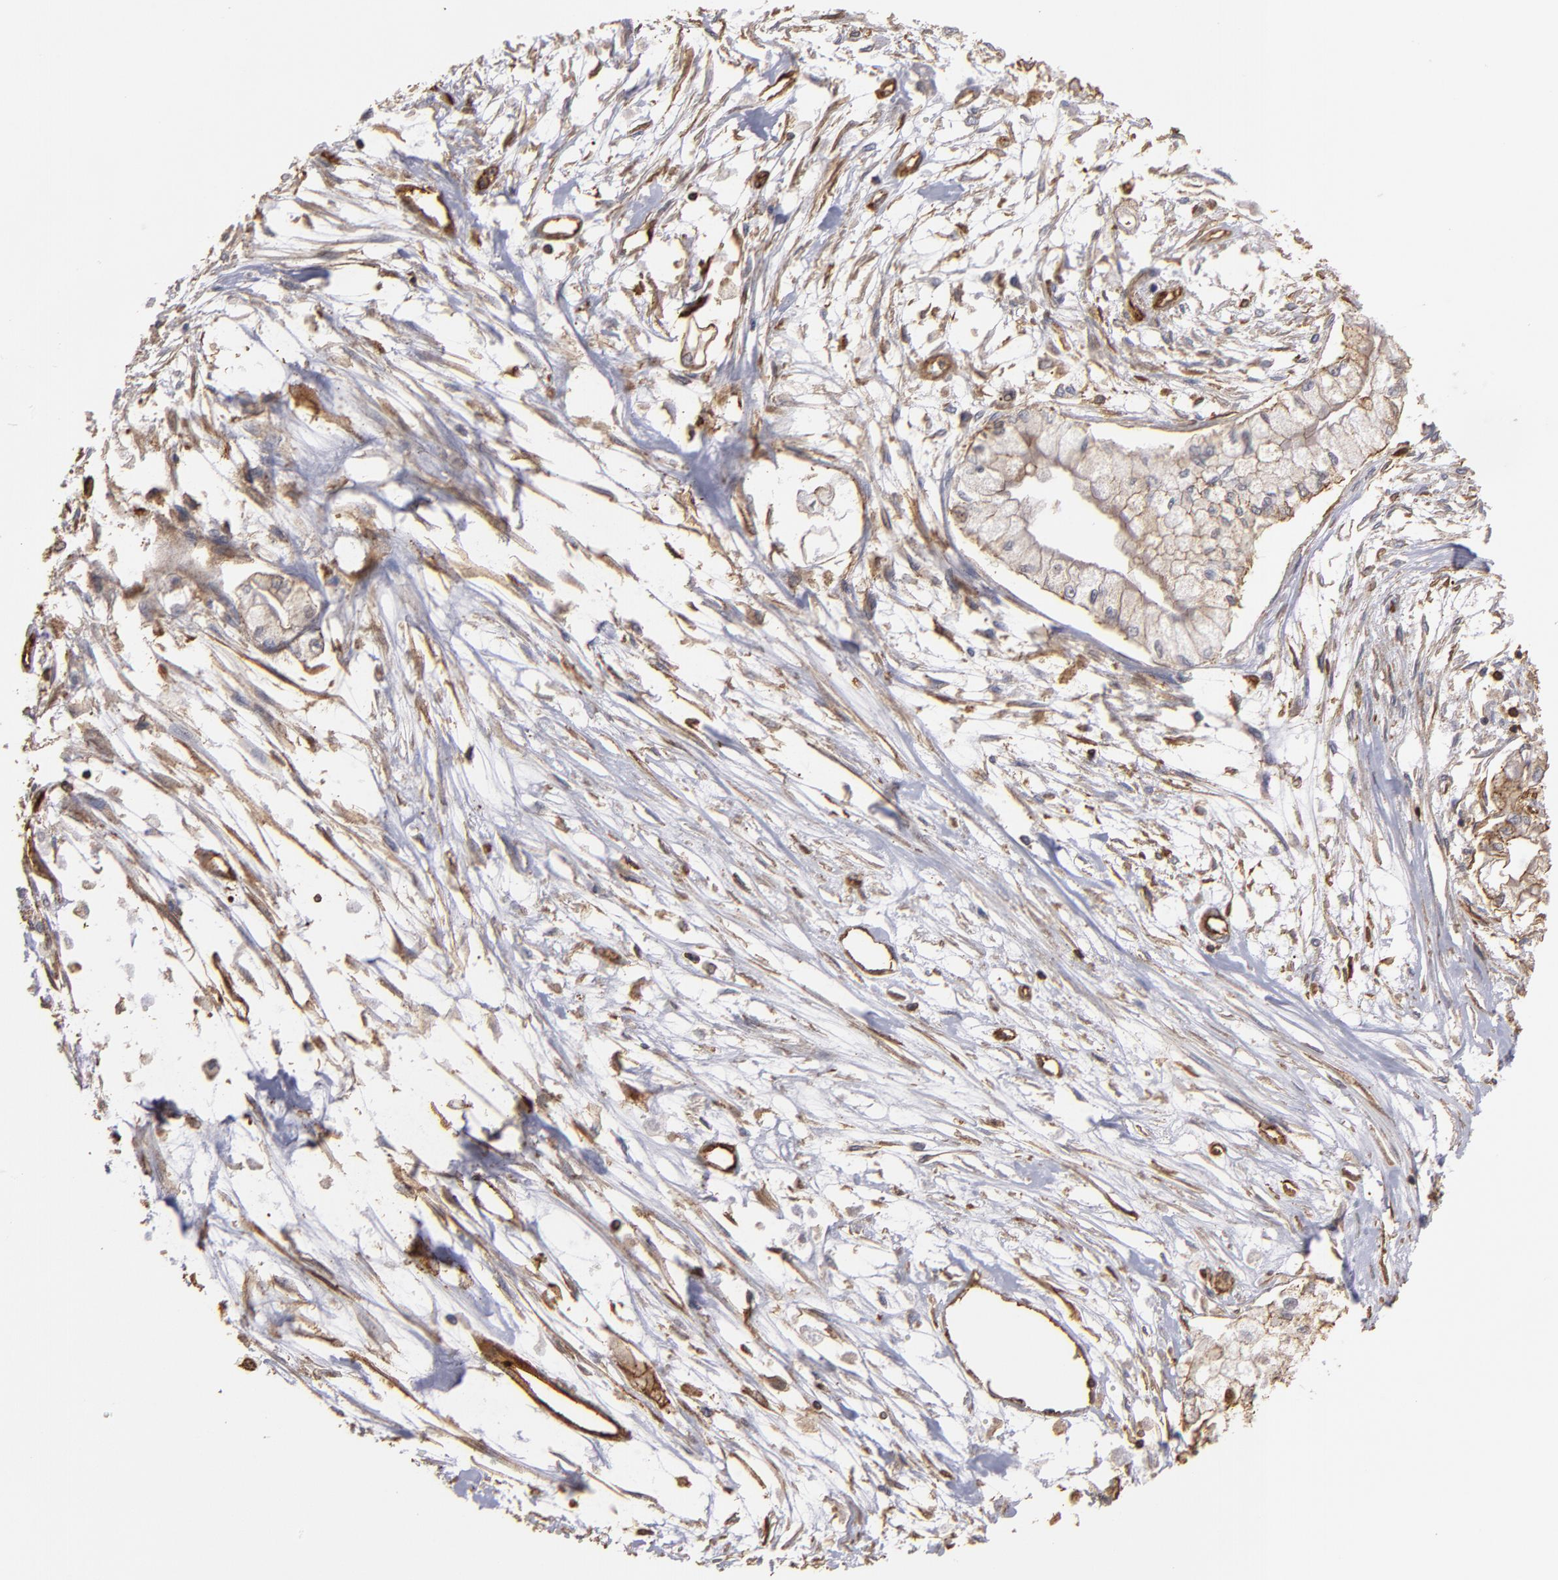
{"staining": {"intensity": "weak", "quantity": ">75%", "location": "cytoplasmic/membranous"}, "tissue": "pancreatic cancer", "cell_type": "Tumor cells", "image_type": "cancer", "snomed": [{"axis": "morphology", "description": "Adenocarcinoma, NOS"}, {"axis": "topography", "description": "Pancreas"}], "caption": "Immunohistochemistry histopathology image of adenocarcinoma (pancreatic) stained for a protein (brown), which shows low levels of weak cytoplasmic/membranous expression in approximately >75% of tumor cells.", "gene": "ACTN4", "patient": {"sex": "male", "age": 79}}